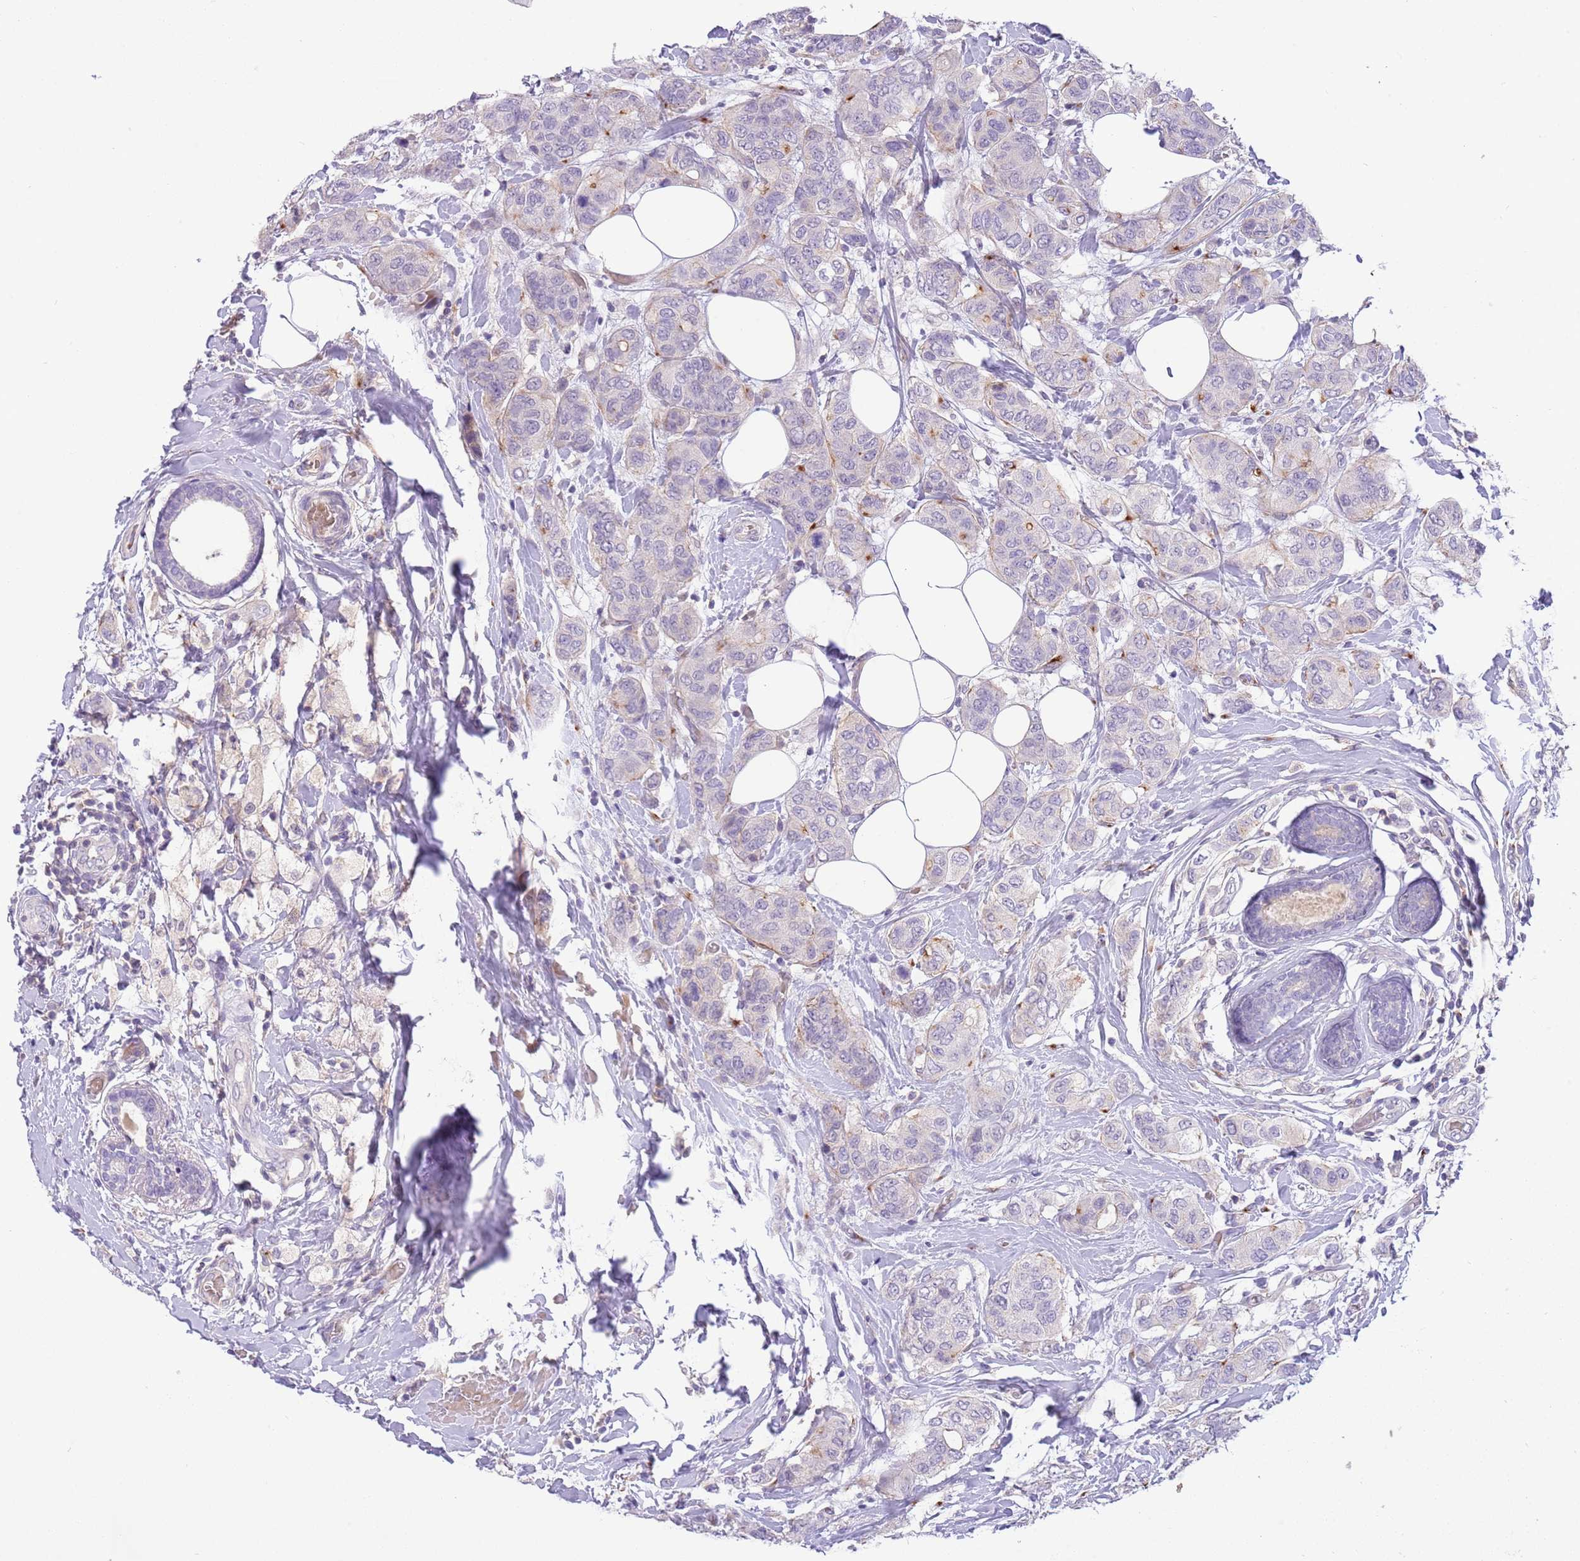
{"staining": {"intensity": "negative", "quantity": "none", "location": "none"}, "tissue": "breast cancer", "cell_type": "Tumor cells", "image_type": "cancer", "snomed": [{"axis": "morphology", "description": "Lobular carcinoma"}, {"axis": "topography", "description": "Breast"}], "caption": "DAB (3,3'-diaminobenzidine) immunohistochemical staining of human lobular carcinoma (breast) reveals no significant positivity in tumor cells.", "gene": "CFAP73", "patient": {"sex": "female", "age": 51}}